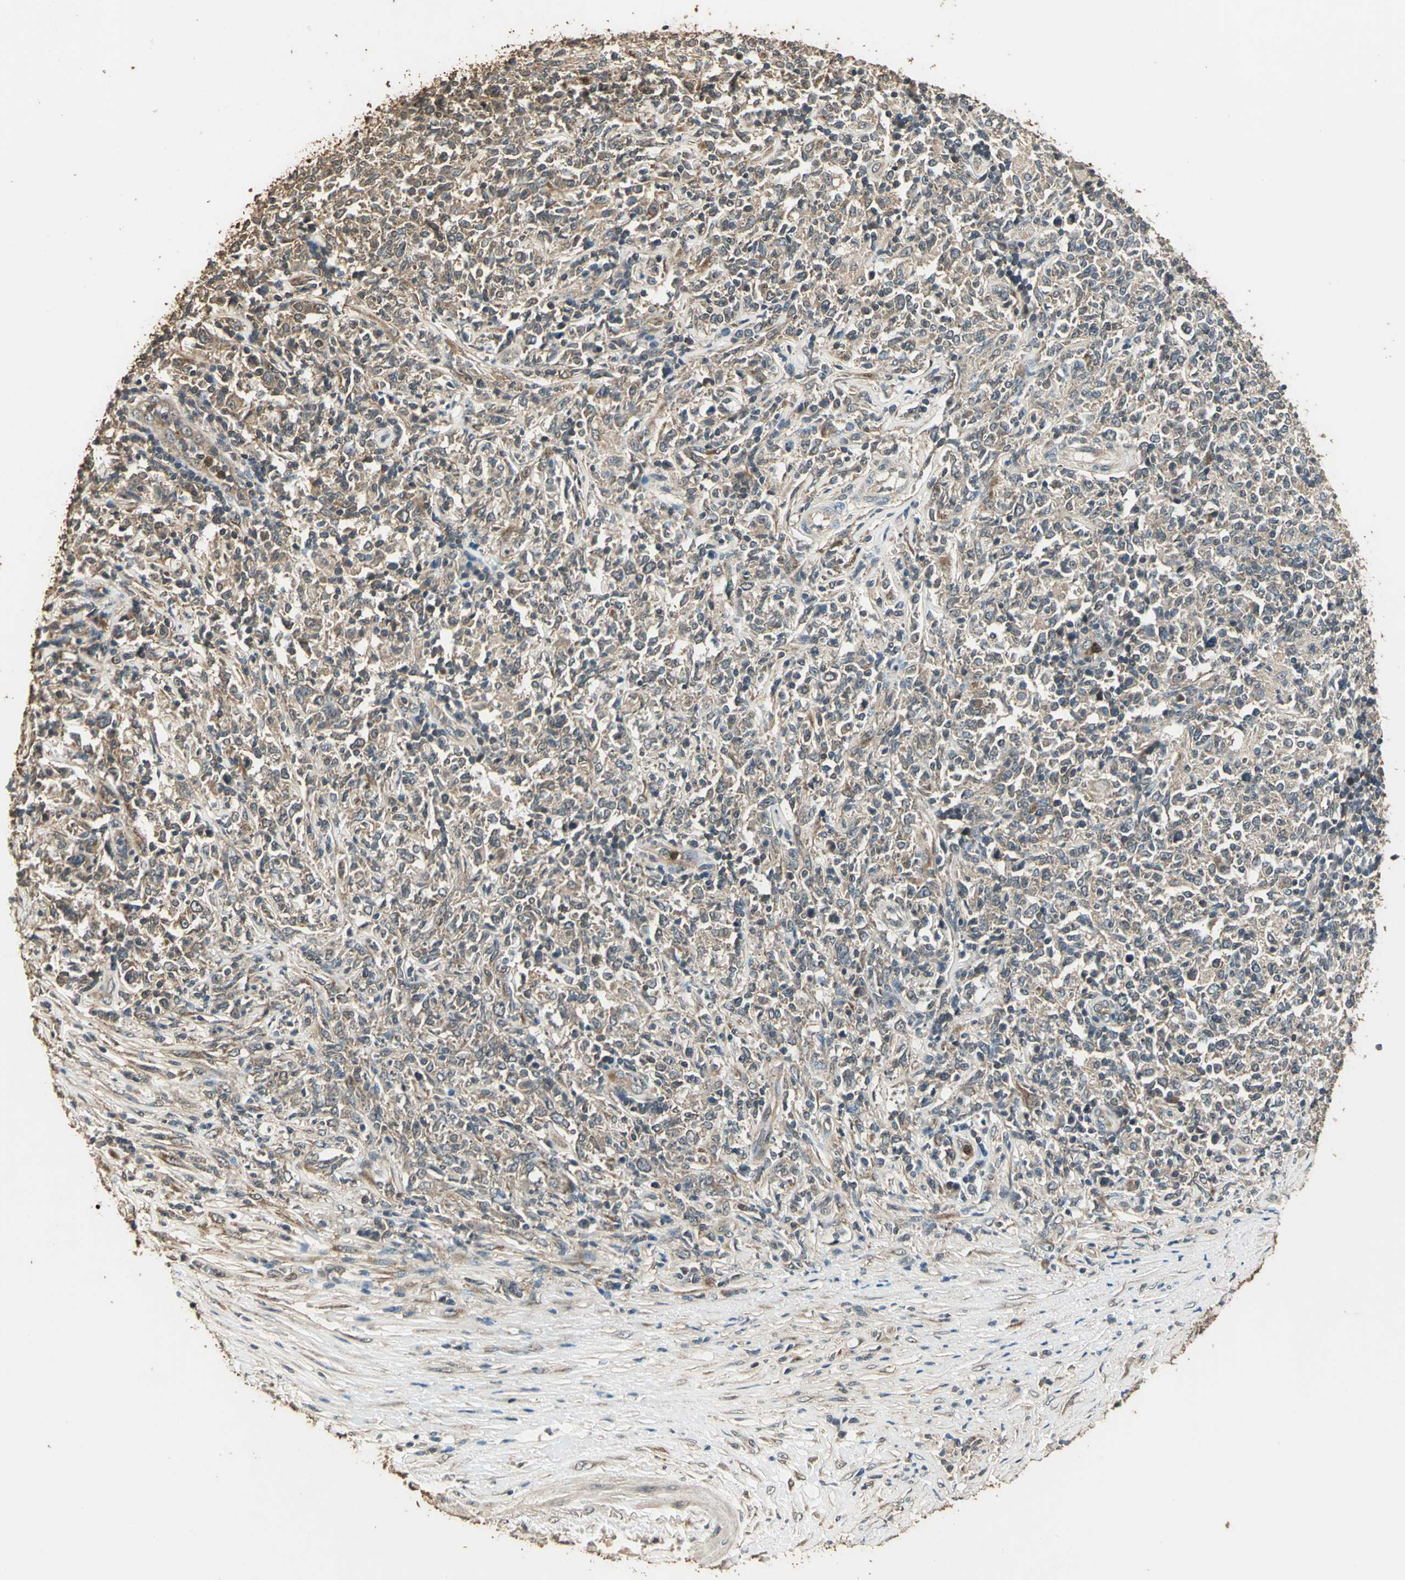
{"staining": {"intensity": "moderate", "quantity": ">75%", "location": "cytoplasmic/membranous"}, "tissue": "lymphoma", "cell_type": "Tumor cells", "image_type": "cancer", "snomed": [{"axis": "morphology", "description": "Malignant lymphoma, non-Hodgkin's type, High grade"}, {"axis": "topography", "description": "Lymph node"}], "caption": "Immunohistochemical staining of malignant lymphoma, non-Hodgkin's type (high-grade) displays medium levels of moderate cytoplasmic/membranous staining in approximately >75% of tumor cells.", "gene": "TMPRSS4", "patient": {"sex": "female", "age": 84}}